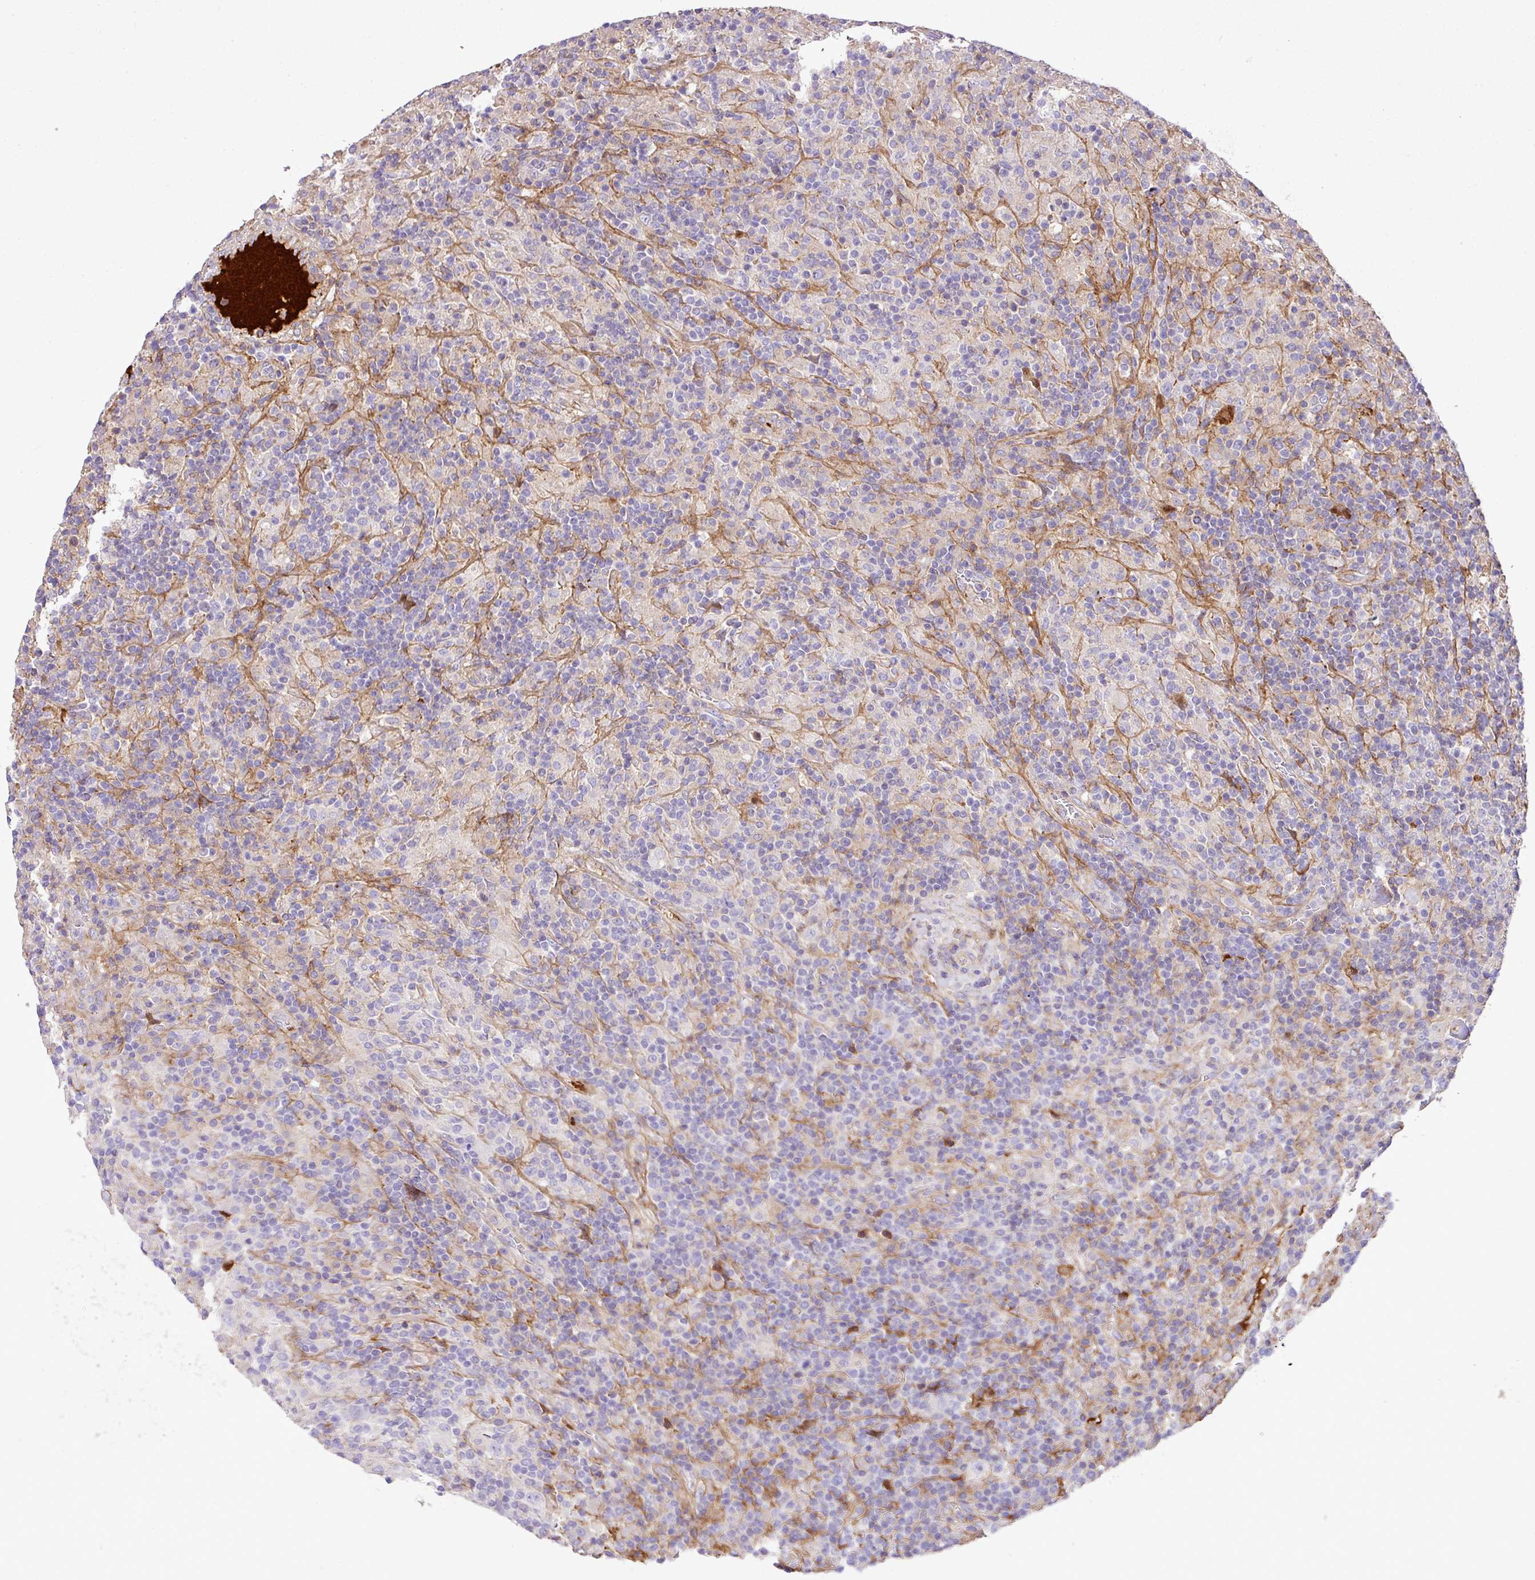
{"staining": {"intensity": "negative", "quantity": "none", "location": "none"}, "tissue": "lymphoma", "cell_type": "Tumor cells", "image_type": "cancer", "snomed": [{"axis": "morphology", "description": "Hodgkin's disease, NOS"}, {"axis": "topography", "description": "Lymph node"}], "caption": "A micrograph of Hodgkin's disease stained for a protein demonstrates no brown staining in tumor cells.", "gene": "CTXN2", "patient": {"sex": "male", "age": 70}}